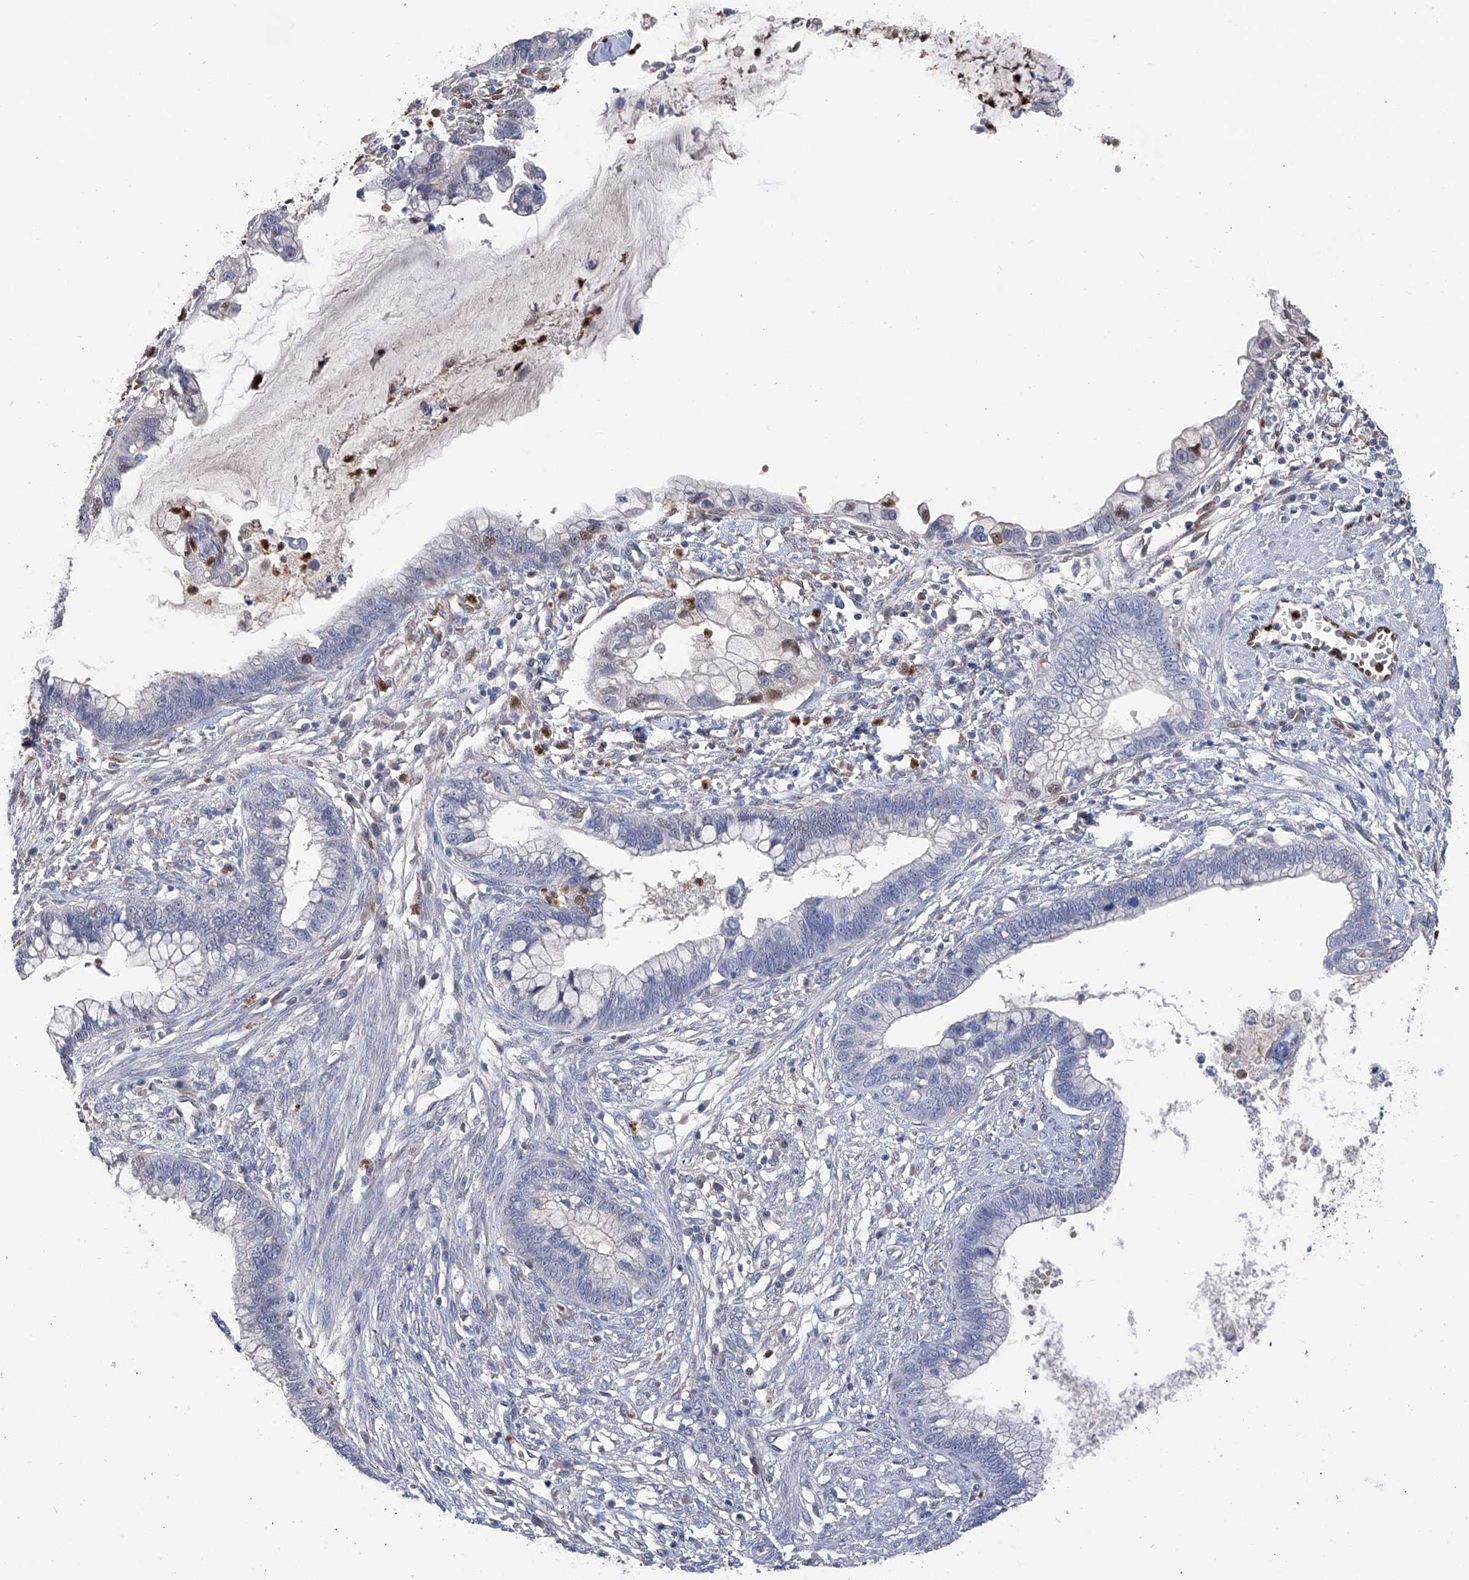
{"staining": {"intensity": "negative", "quantity": "none", "location": "none"}, "tissue": "cervical cancer", "cell_type": "Tumor cells", "image_type": "cancer", "snomed": [{"axis": "morphology", "description": "Adenocarcinoma, NOS"}, {"axis": "topography", "description": "Cervix"}], "caption": "The image reveals no significant expression in tumor cells of cervical adenocarcinoma.", "gene": "PHF20", "patient": {"sex": "female", "age": 44}}